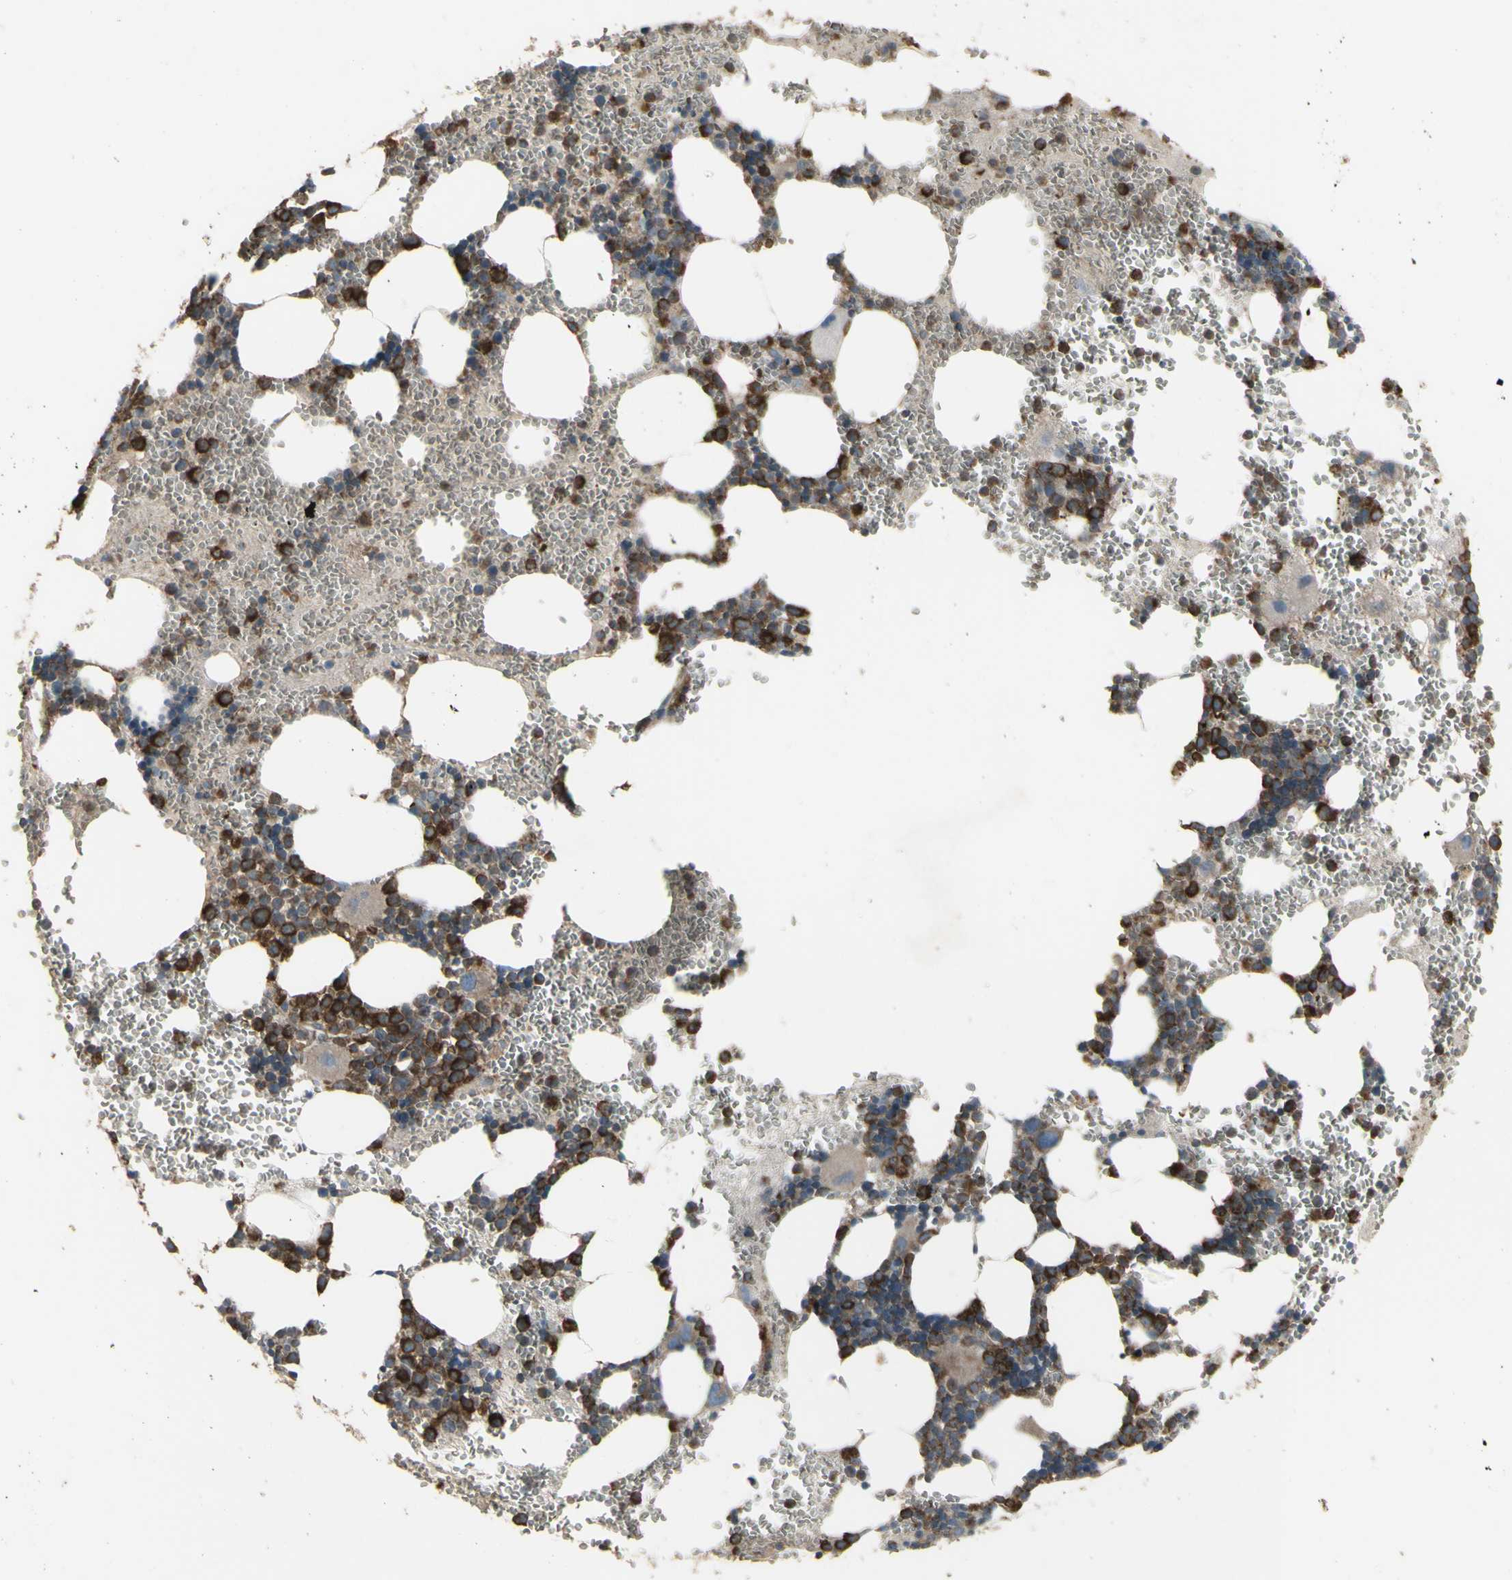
{"staining": {"intensity": "moderate", "quantity": "25%-75%", "location": "cytoplasmic/membranous"}, "tissue": "bone marrow", "cell_type": "Hematopoietic cells", "image_type": "normal", "snomed": [{"axis": "morphology", "description": "Normal tissue, NOS"}, {"axis": "morphology", "description": "Inflammation, NOS"}, {"axis": "topography", "description": "Bone marrow"}], "caption": "A high-resolution photomicrograph shows immunohistochemistry staining of normal bone marrow, which demonstrates moderate cytoplasmic/membranous staining in about 25%-75% of hematopoietic cells.", "gene": "SHC1", "patient": {"sex": "female", "age": 76}}